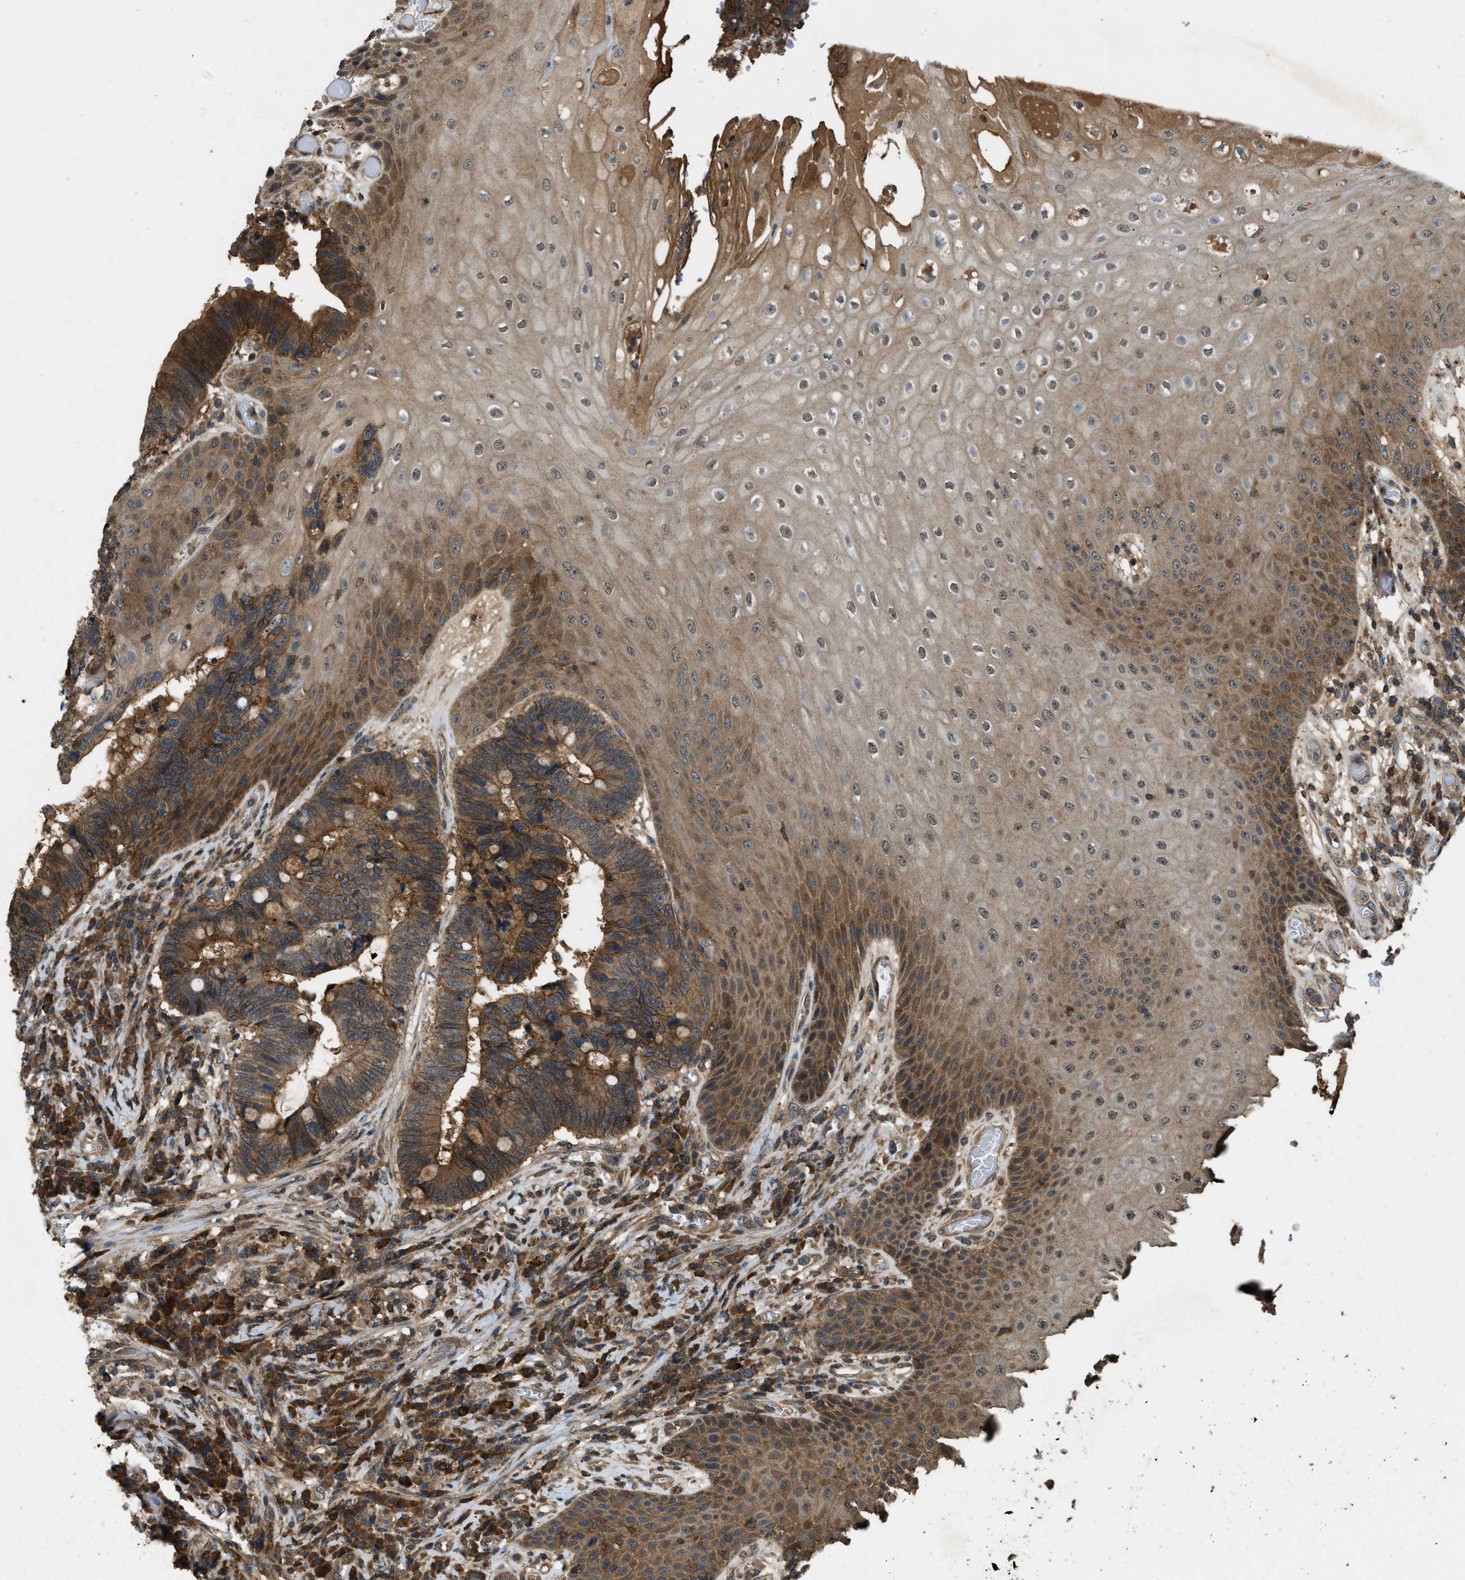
{"staining": {"intensity": "moderate", "quantity": ">75%", "location": "cytoplasmic/membranous"}, "tissue": "colorectal cancer", "cell_type": "Tumor cells", "image_type": "cancer", "snomed": [{"axis": "morphology", "description": "Adenocarcinoma, NOS"}, {"axis": "topography", "description": "Rectum"}, {"axis": "topography", "description": "Anal"}], "caption": "Adenocarcinoma (colorectal) was stained to show a protein in brown. There is medium levels of moderate cytoplasmic/membranous expression in about >75% of tumor cells. The staining is performed using DAB brown chromogen to label protein expression. The nuclei are counter-stained blue using hematoxylin.", "gene": "ATP8B1", "patient": {"sex": "female", "age": 89}}